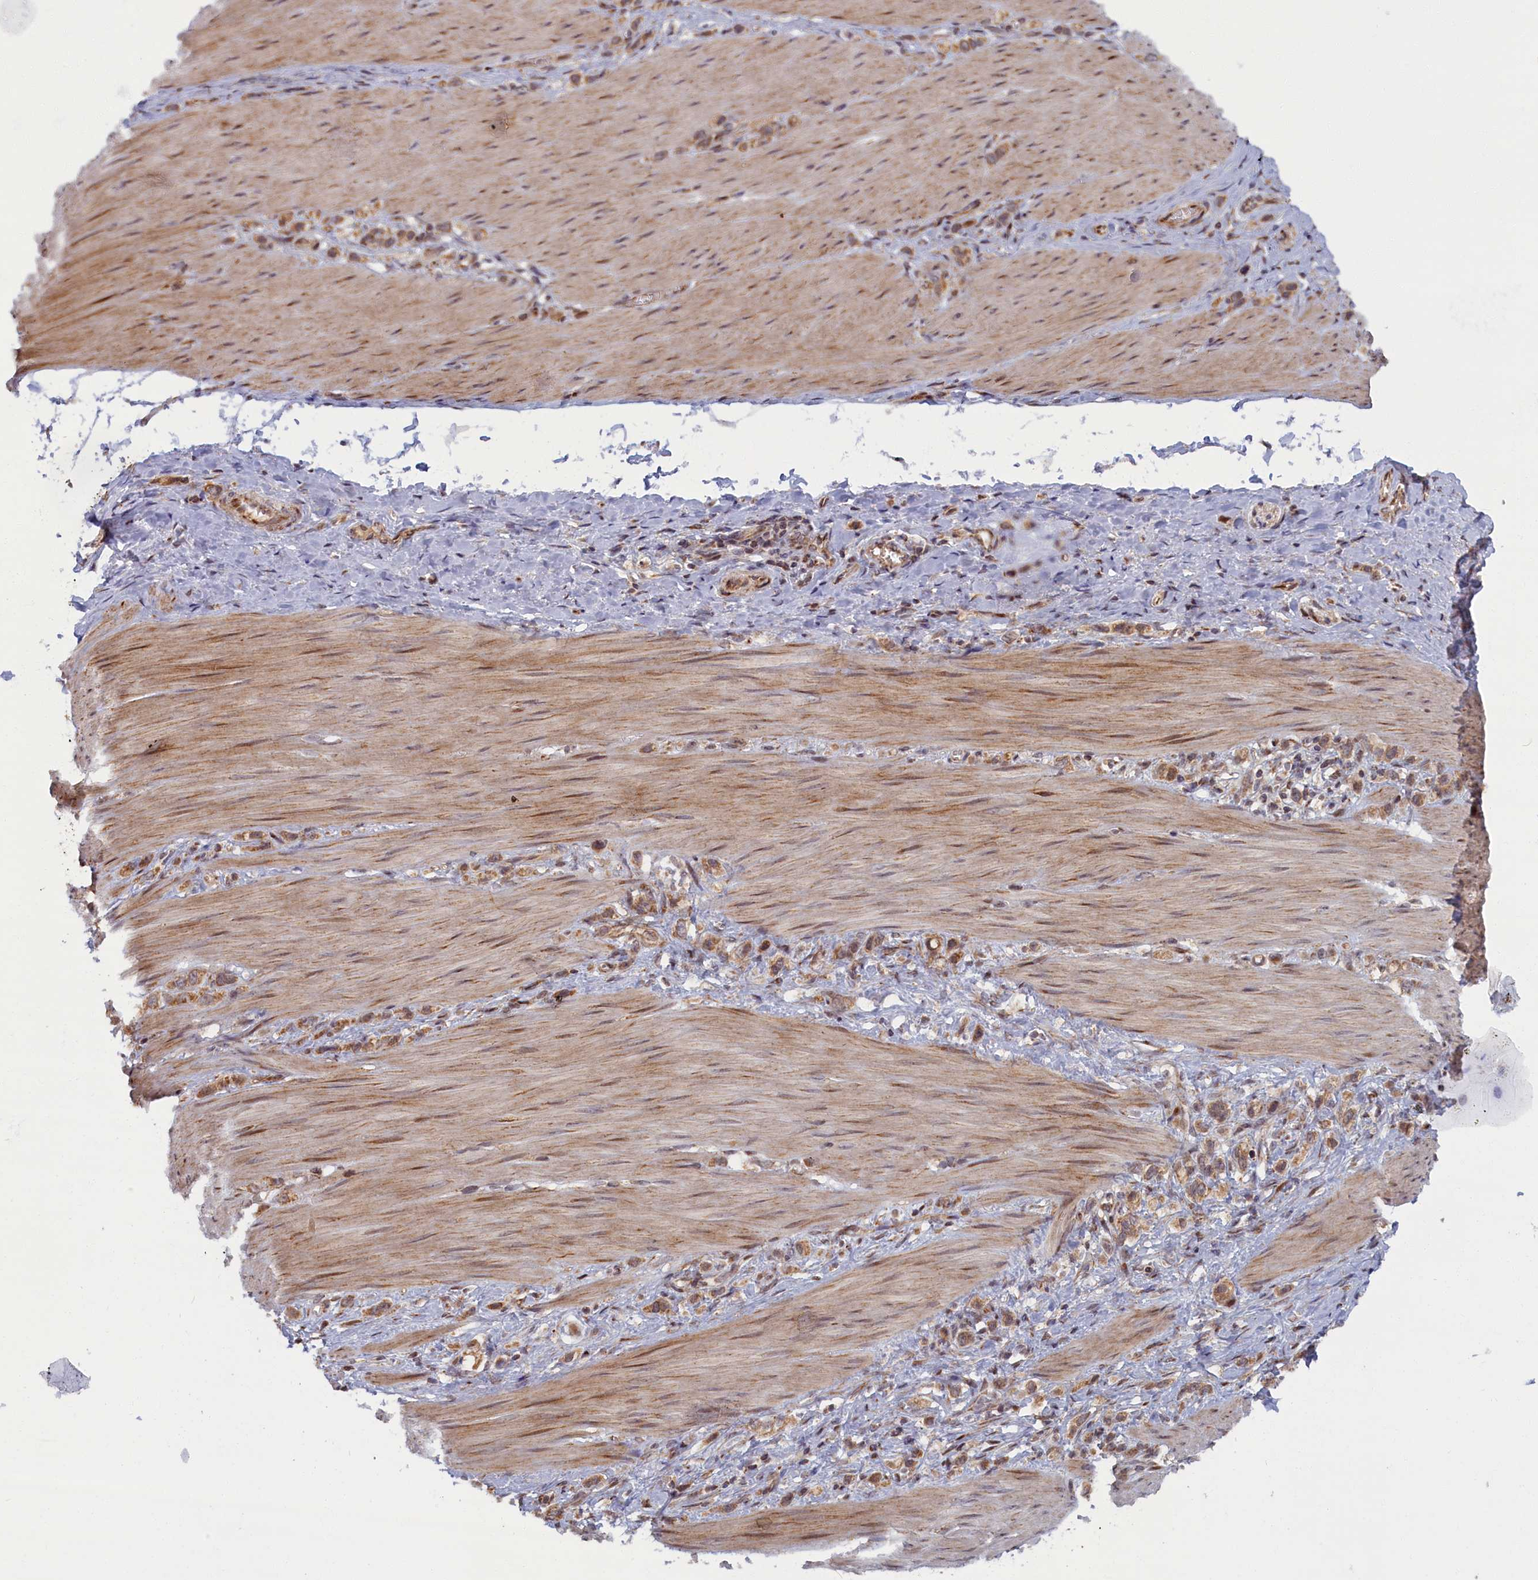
{"staining": {"intensity": "weak", "quantity": ">75%", "location": "cytoplasmic/membranous"}, "tissue": "stomach cancer", "cell_type": "Tumor cells", "image_type": "cancer", "snomed": [{"axis": "morphology", "description": "Adenocarcinoma, NOS"}, {"axis": "topography", "description": "Stomach"}], "caption": "Adenocarcinoma (stomach) tissue reveals weak cytoplasmic/membranous staining in approximately >75% of tumor cells, visualized by immunohistochemistry.", "gene": "PLA2G10", "patient": {"sex": "female", "age": 65}}